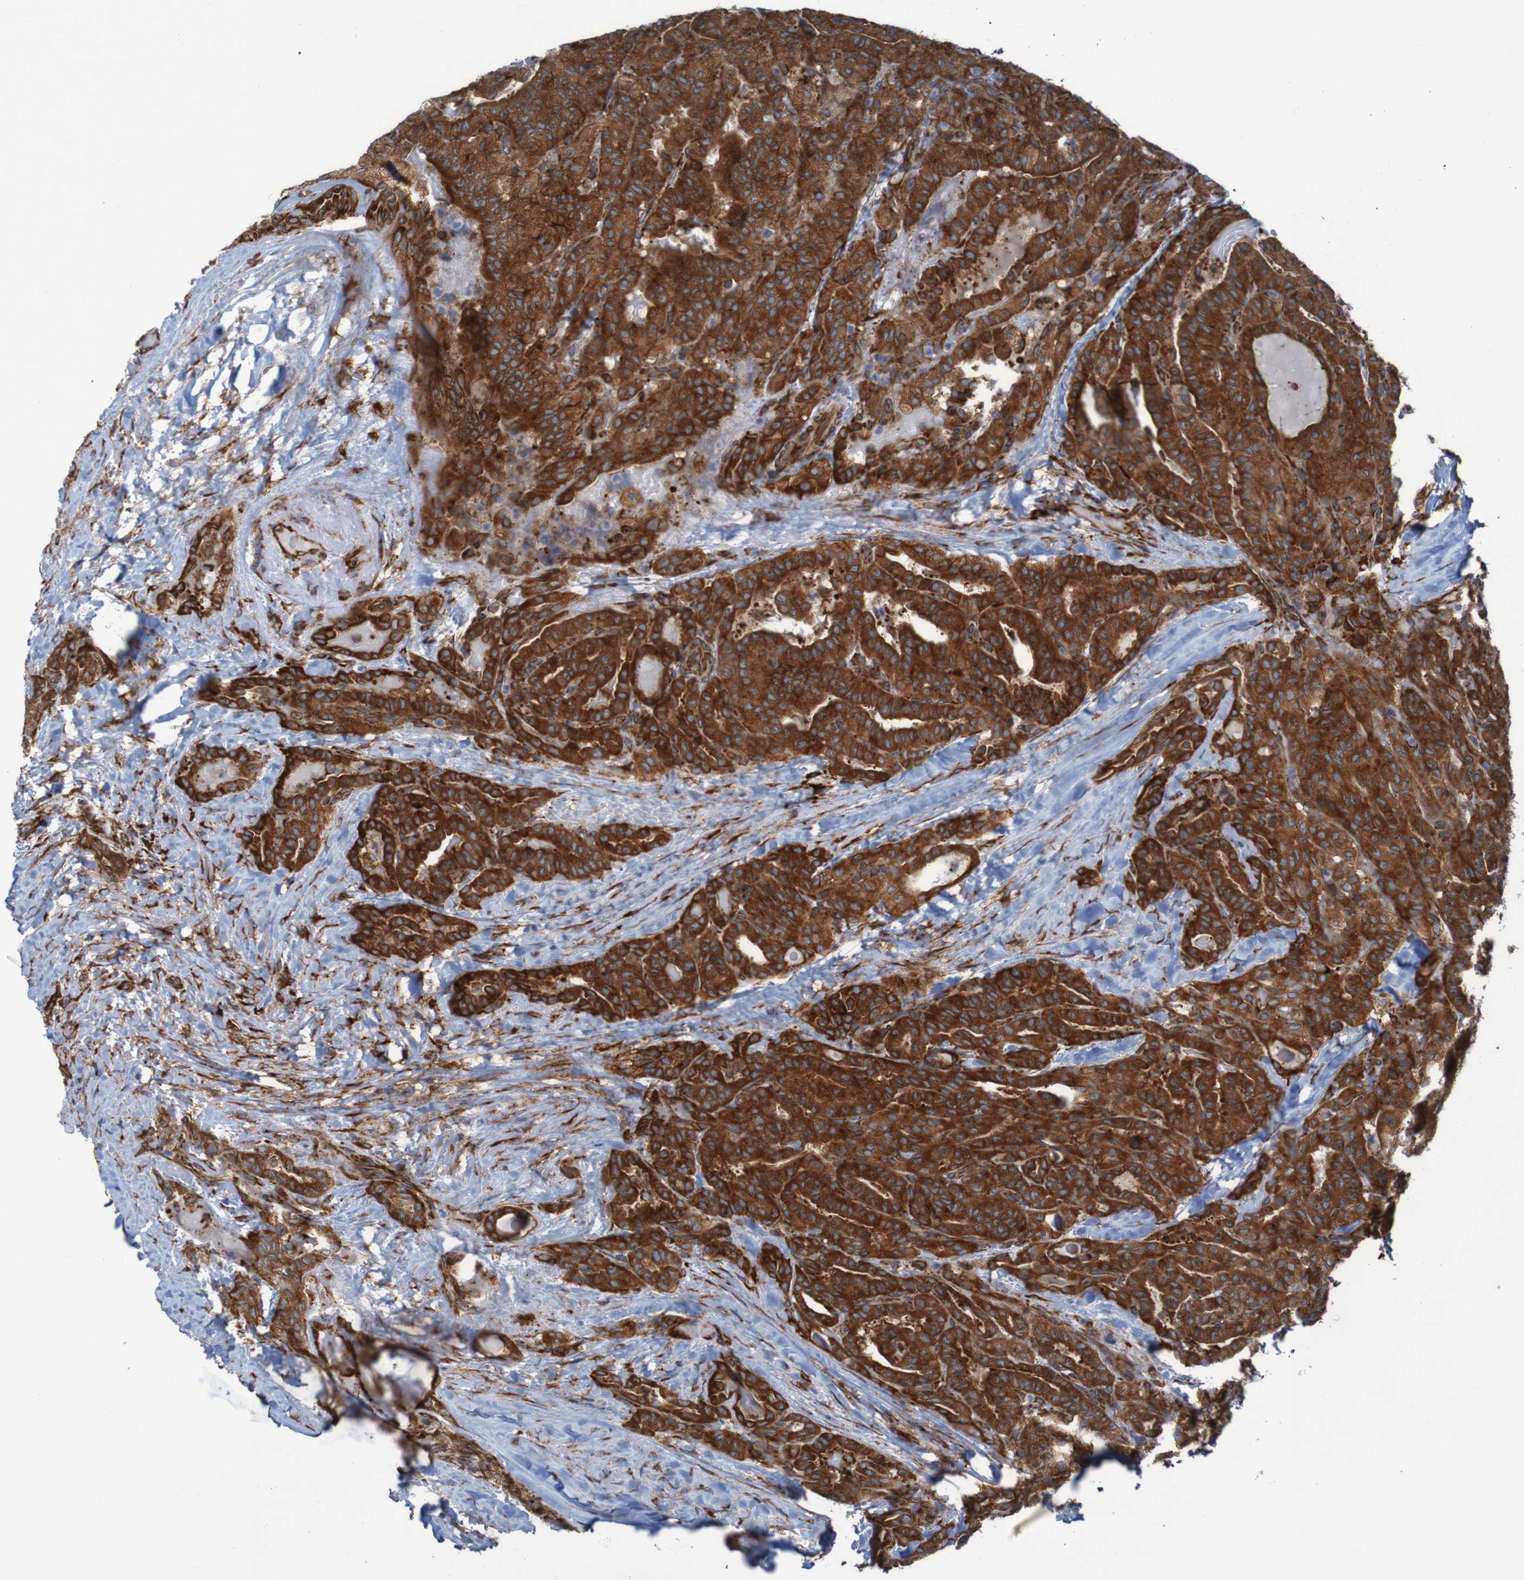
{"staining": {"intensity": "strong", "quantity": ">75%", "location": "cytoplasmic/membranous"}, "tissue": "thyroid cancer", "cell_type": "Tumor cells", "image_type": "cancer", "snomed": [{"axis": "morphology", "description": "Papillary adenocarcinoma, NOS"}, {"axis": "topography", "description": "Thyroid gland"}], "caption": "Strong cytoplasmic/membranous protein staining is present in about >75% of tumor cells in papillary adenocarcinoma (thyroid).", "gene": "RPL10", "patient": {"sex": "male", "age": 77}}